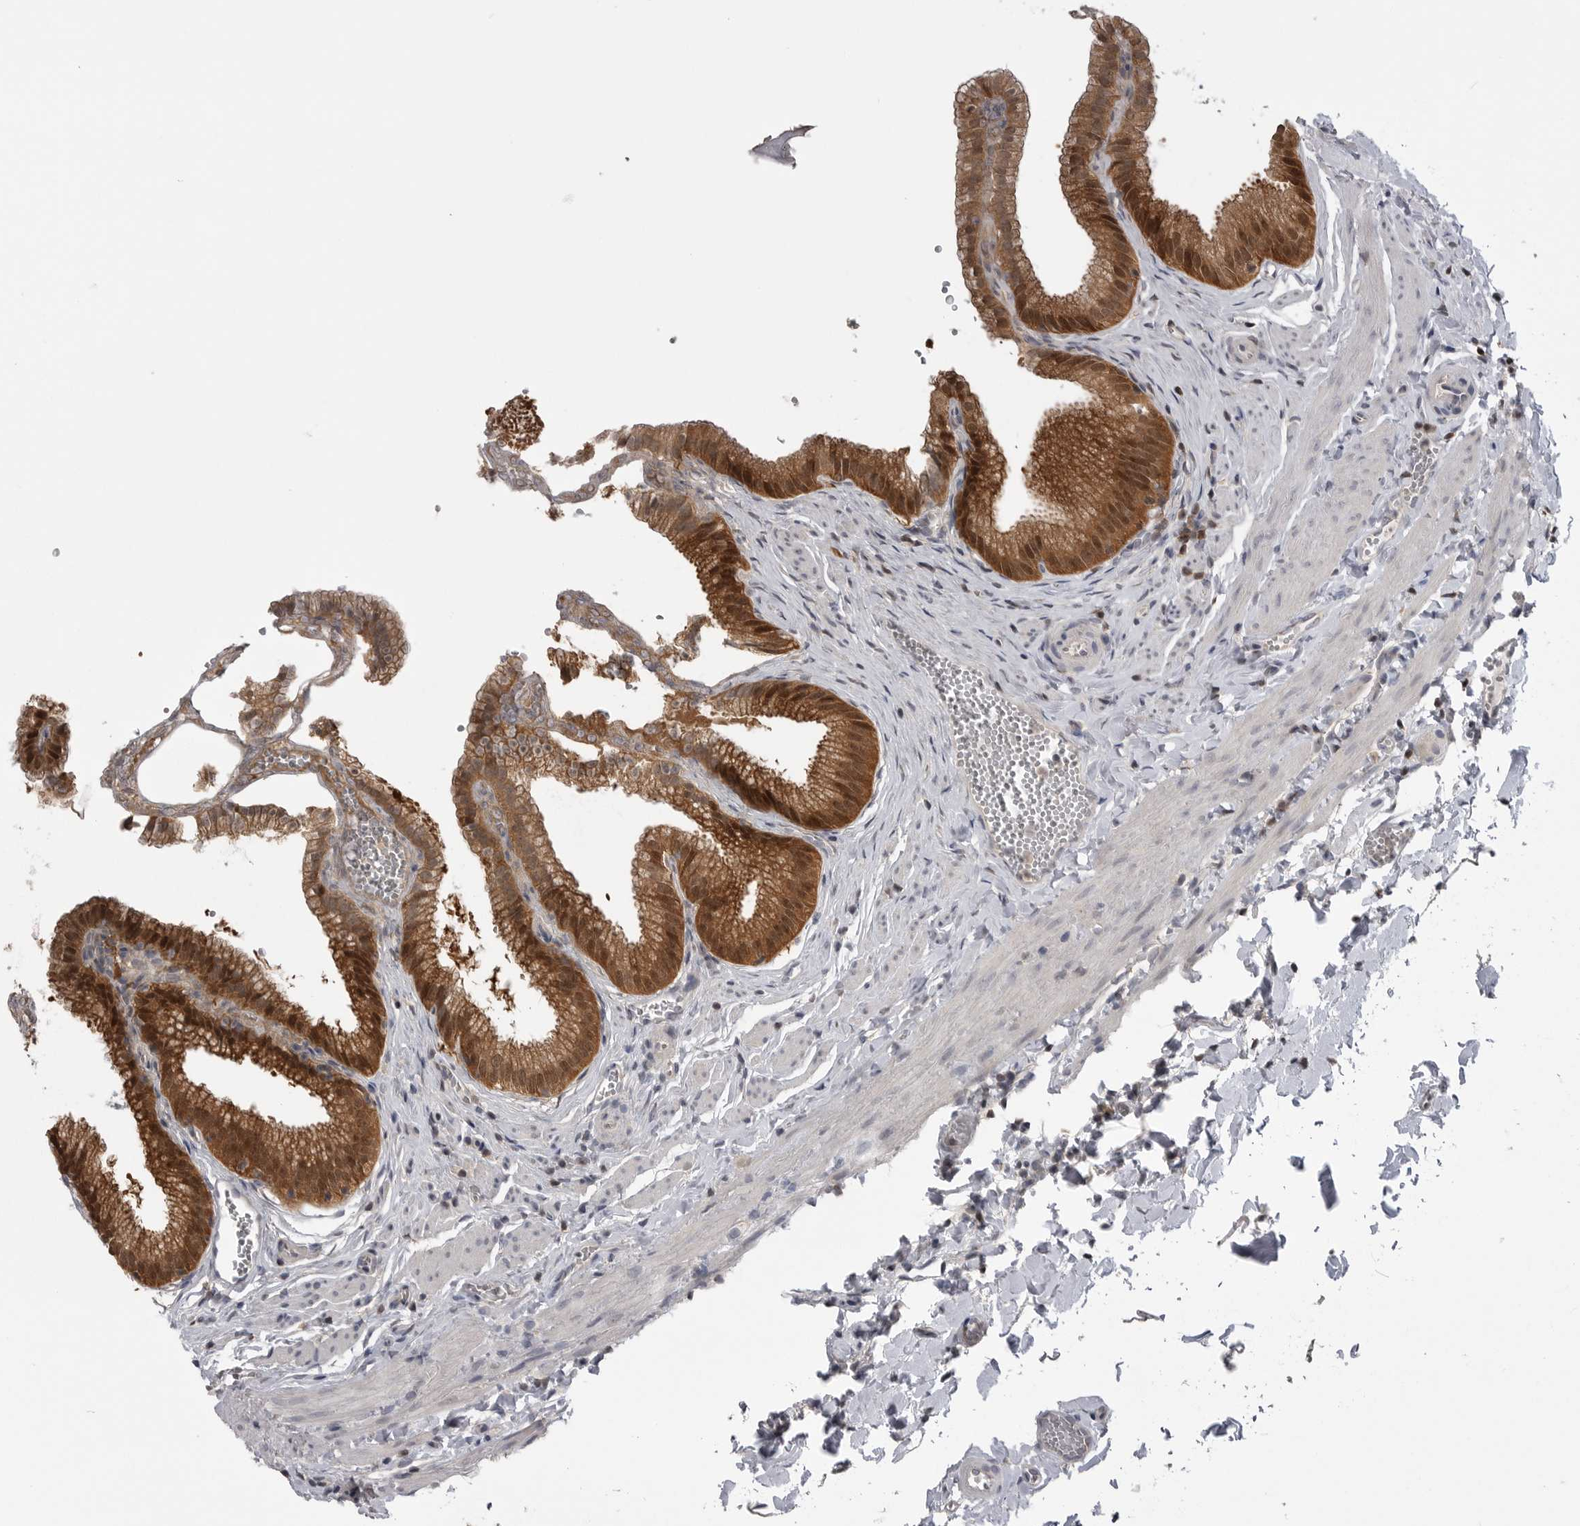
{"staining": {"intensity": "strong", "quantity": ">75%", "location": "cytoplasmic/membranous,nuclear"}, "tissue": "gallbladder", "cell_type": "Glandular cells", "image_type": "normal", "snomed": [{"axis": "morphology", "description": "Normal tissue, NOS"}, {"axis": "topography", "description": "Gallbladder"}], "caption": "Immunohistochemistry (IHC) photomicrograph of normal gallbladder: human gallbladder stained using immunohistochemistry shows high levels of strong protein expression localized specifically in the cytoplasmic/membranous,nuclear of glandular cells, appearing as a cytoplasmic/membranous,nuclear brown color.", "gene": "MAPK13", "patient": {"sex": "male", "age": 38}}